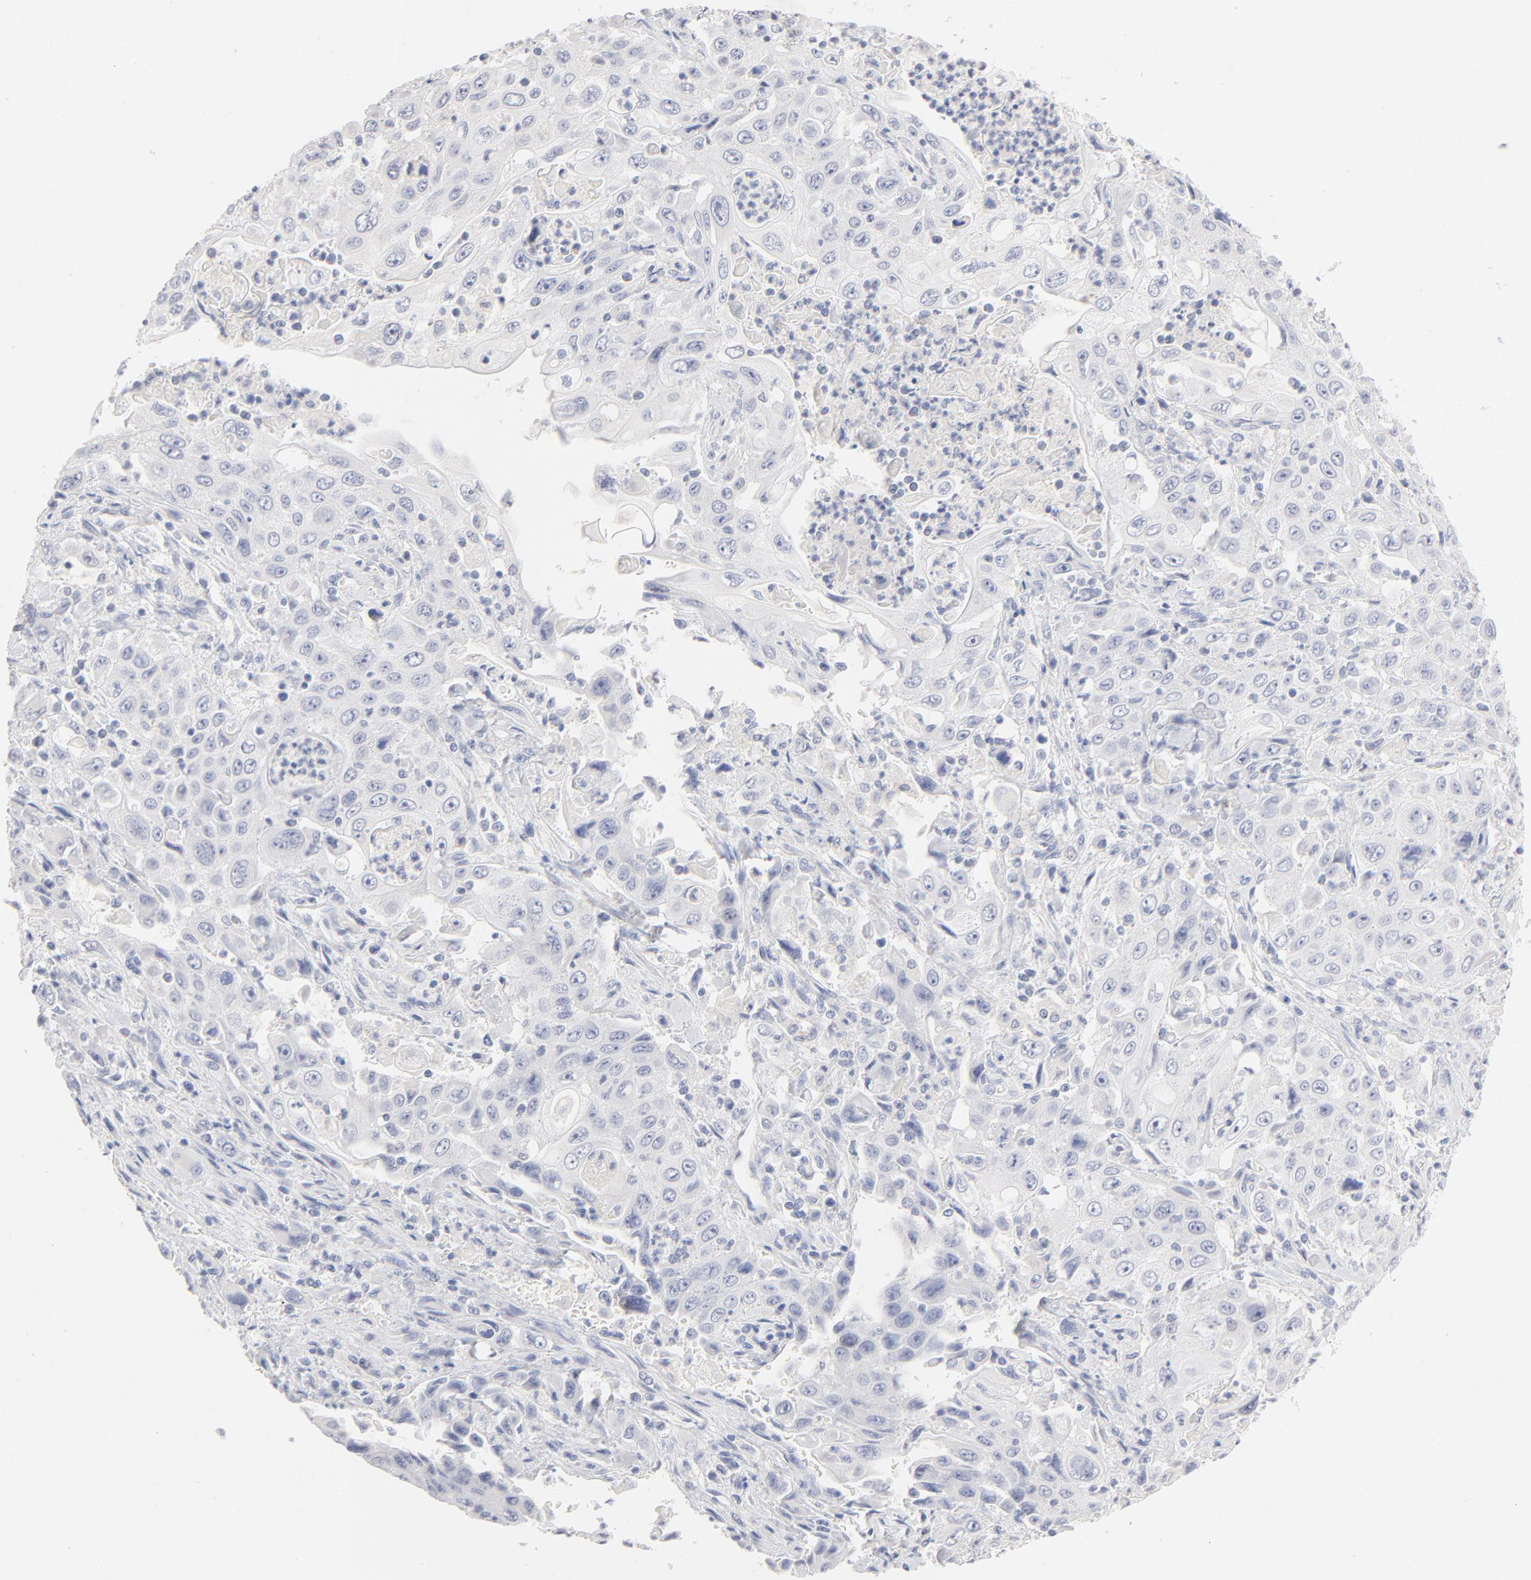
{"staining": {"intensity": "negative", "quantity": "none", "location": "none"}, "tissue": "pancreatic cancer", "cell_type": "Tumor cells", "image_type": "cancer", "snomed": [{"axis": "morphology", "description": "Adenocarcinoma, NOS"}, {"axis": "topography", "description": "Pancreas"}], "caption": "The IHC micrograph has no significant staining in tumor cells of pancreatic cancer tissue.", "gene": "ONECUT1", "patient": {"sex": "male", "age": 70}}